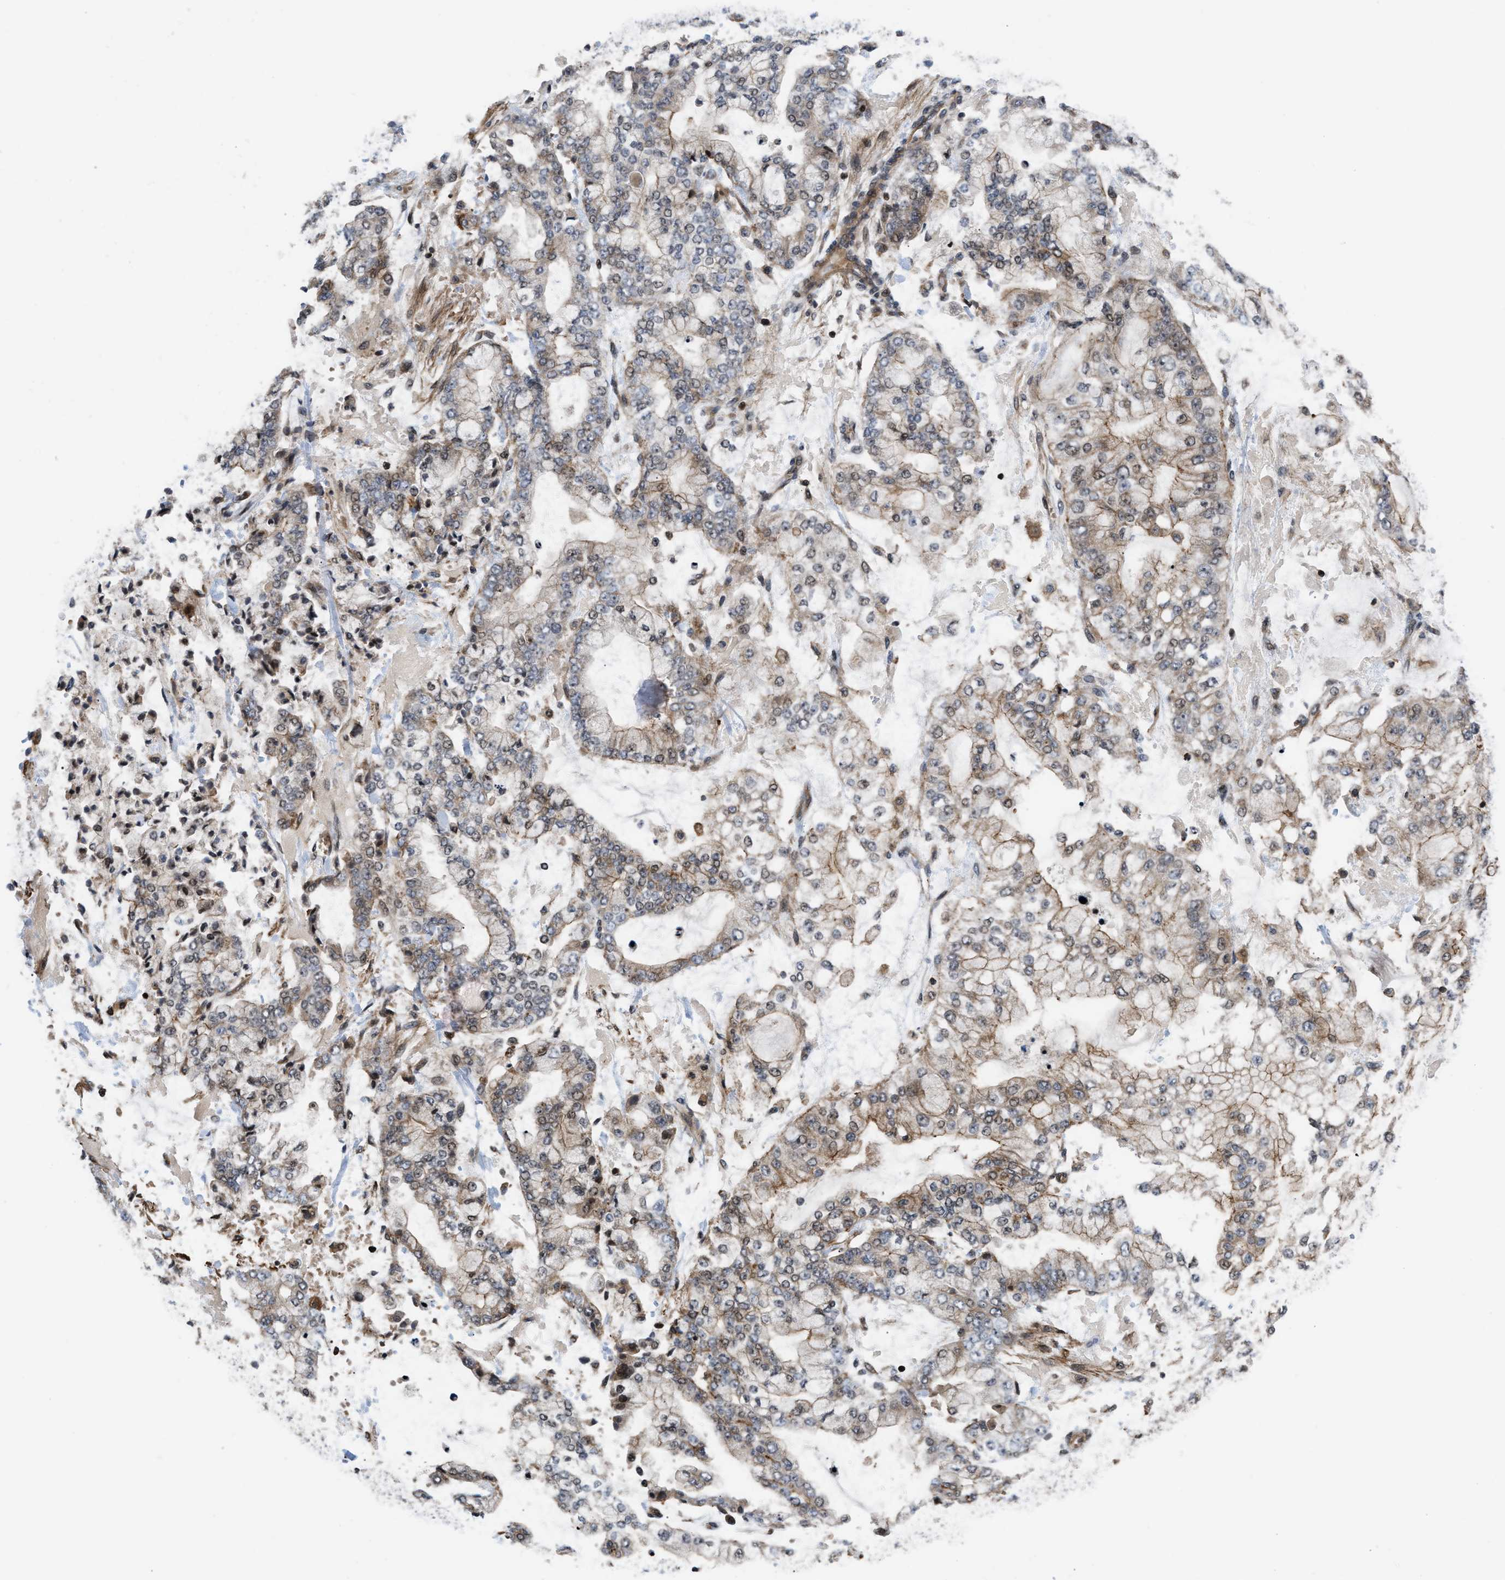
{"staining": {"intensity": "weak", "quantity": "<25%", "location": "nuclear"}, "tissue": "stomach cancer", "cell_type": "Tumor cells", "image_type": "cancer", "snomed": [{"axis": "morphology", "description": "Adenocarcinoma, NOS"}, {"axis": "topography", "description": "Stomach"}], "caption": "Human stomach adenocarcinoma stained for a protein using immunohistochemistry reveals no positivity in tumor cells.", "gene": "STAU2", "patient": {"sex": "male", "age": 76}}